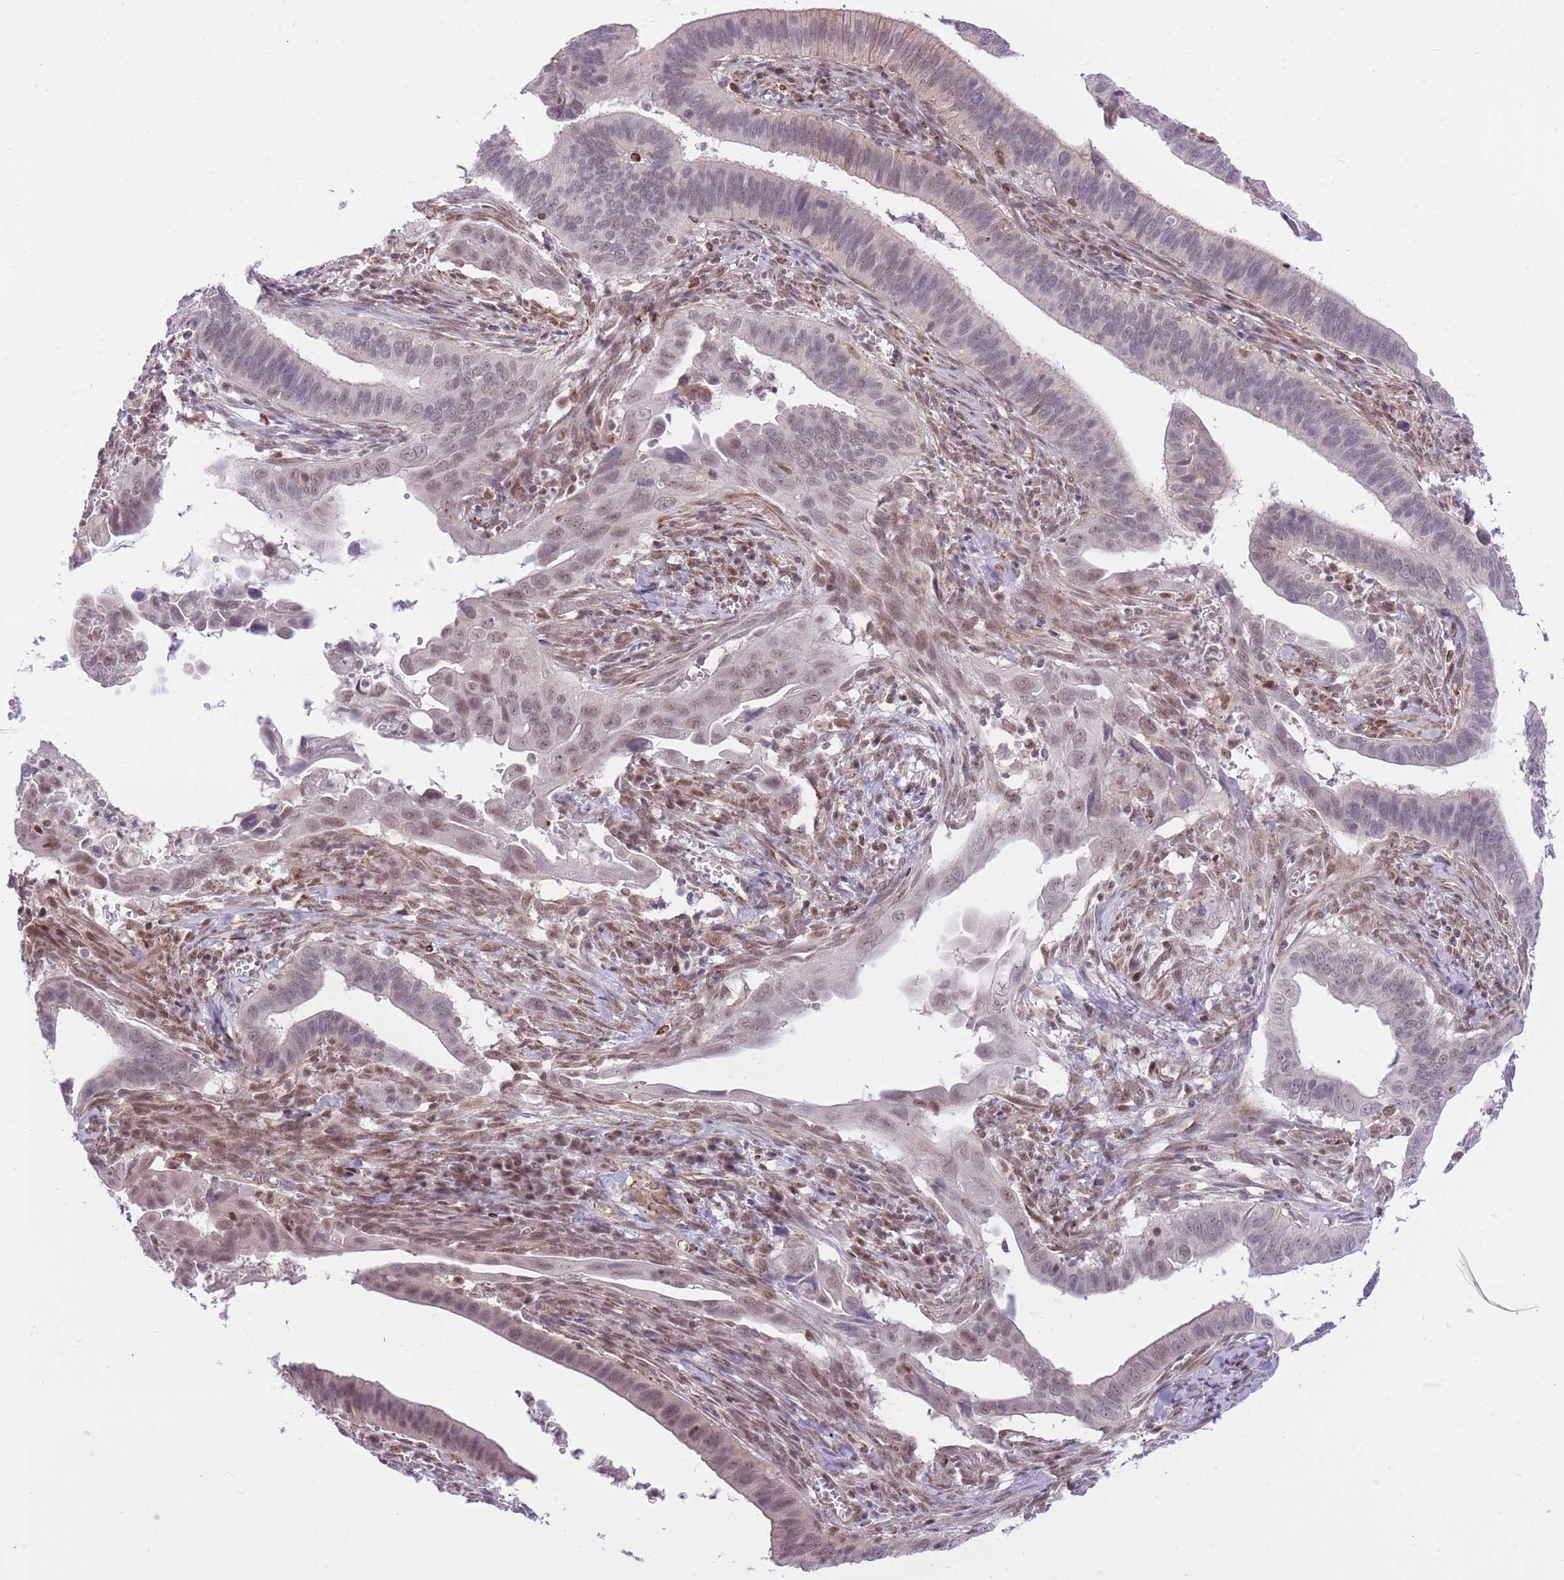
{"staining": {"intensity": "weak", "quantity": "25%-75%", "location": "nuclear"}, "tissue": "cervical cancer", "cell_type": "Tumor cells", "image_type": "cancer", "snomed": [{"axis": "morphology", "description": "Adenocarcinoma, NOS"}, {"axis": "topography", "description": "Cervix"}], "caption": "Immunohistochemistry (IHC) histopathology image of neoplastic tissue: human cervical cancer (adenocarcinoma) stained using immunohistochemistry exhibits low levels of weak protein expression localized specifically in the nuclear of tumor cells, appearing as a nuclear brown color.", "gene": "ELL", "patient": {"sex": "female", "age": 42}}